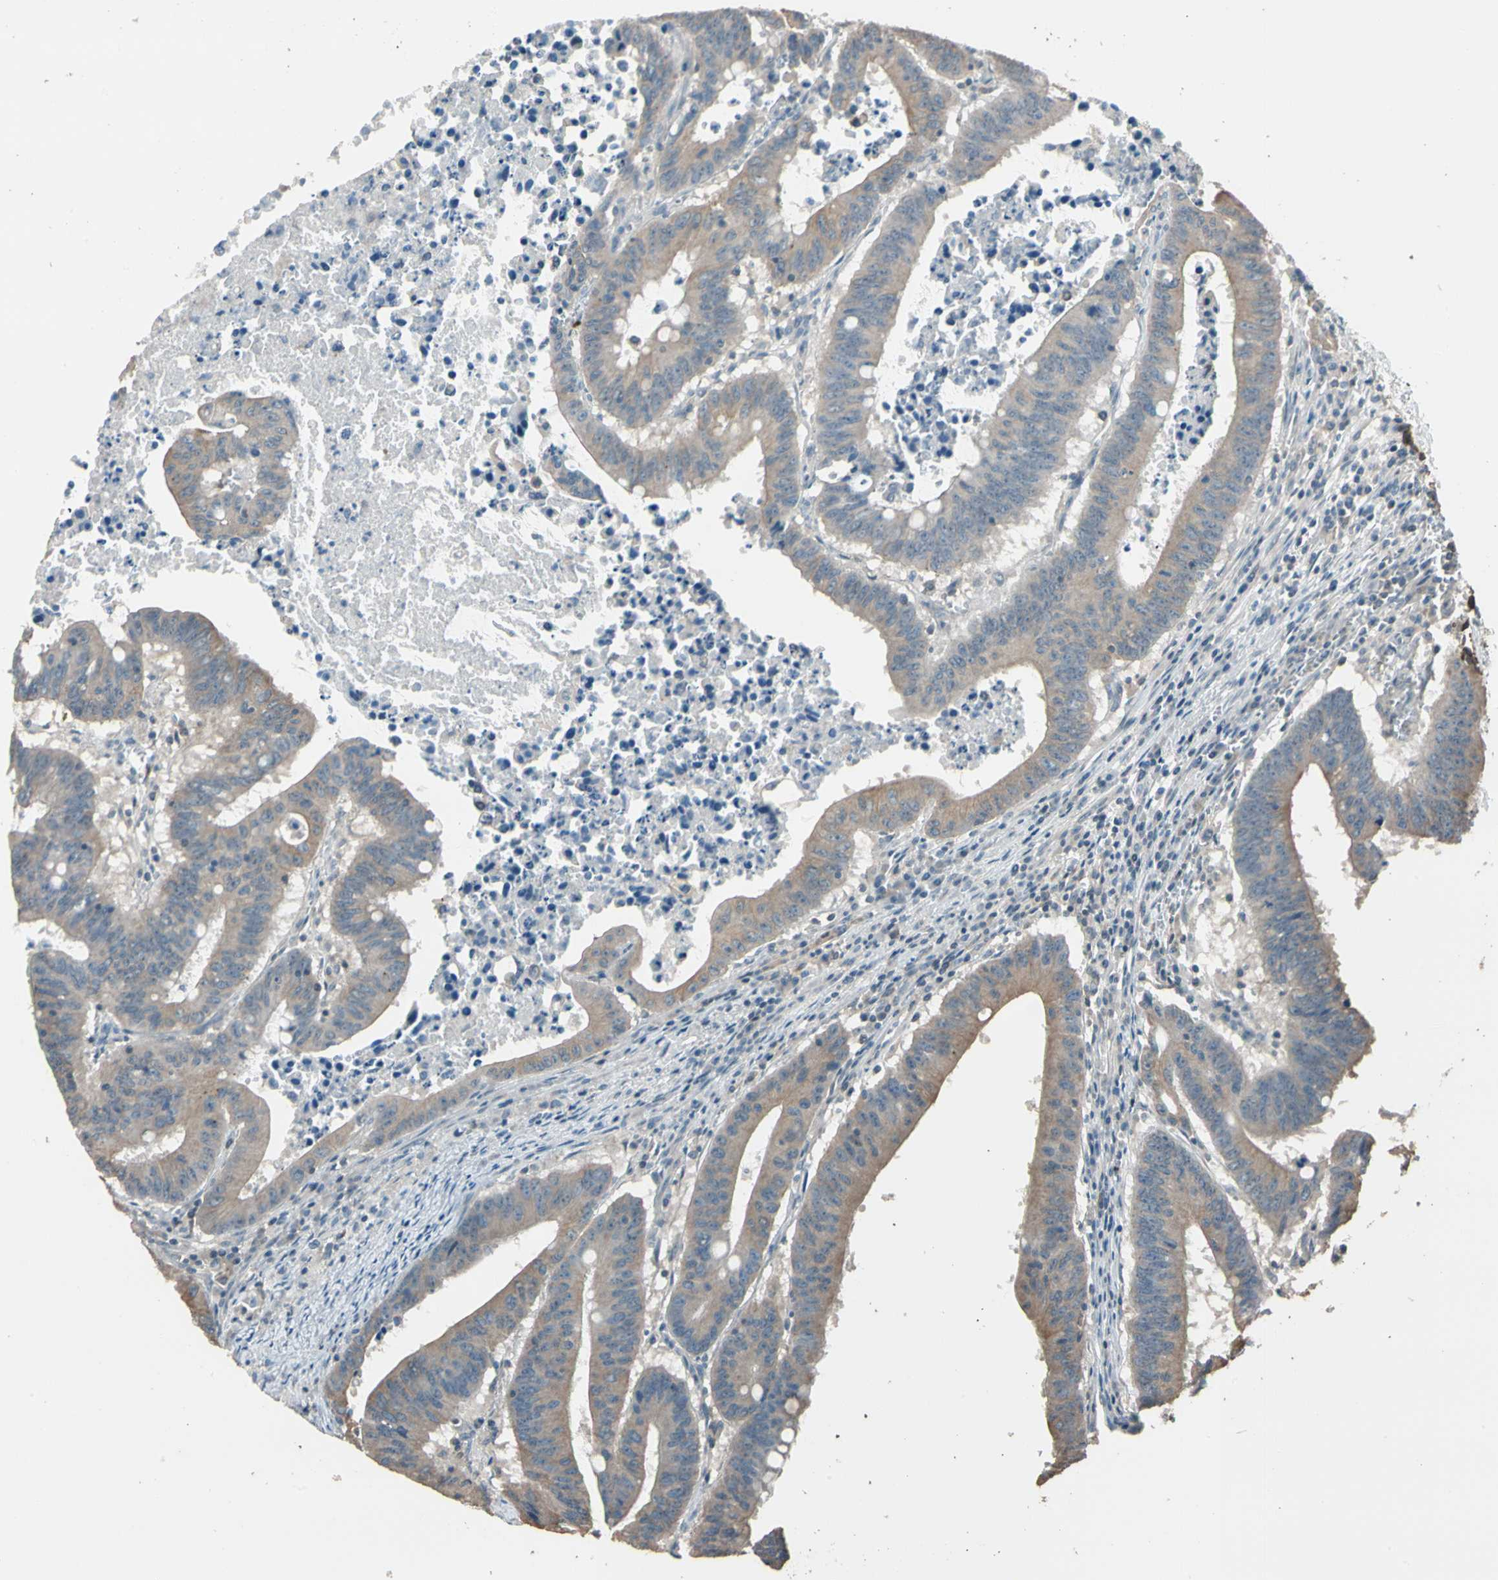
{"staining": {"intensity": "moderate", "quantity": ">75%", "location": "cytoplasmic/membranous"}, "tissue": "colorectal cancer", "cell_type": "Tumor cells", "image_type": "cancer", "snomed": [{"axis": "morphology", "description": "Adenocarcinoma, NOS"}, {"axis": "topography", "description": "Colon"}], "caption": "This is an image of immunohistochemistry staining of colorectal cancer (adenocarcinoma), which shows moderate expression in the cytoplasmic/membranous of tumor cells.", "gene": "MAP3K7", "patient": {"sex": "male", "age": 45}}